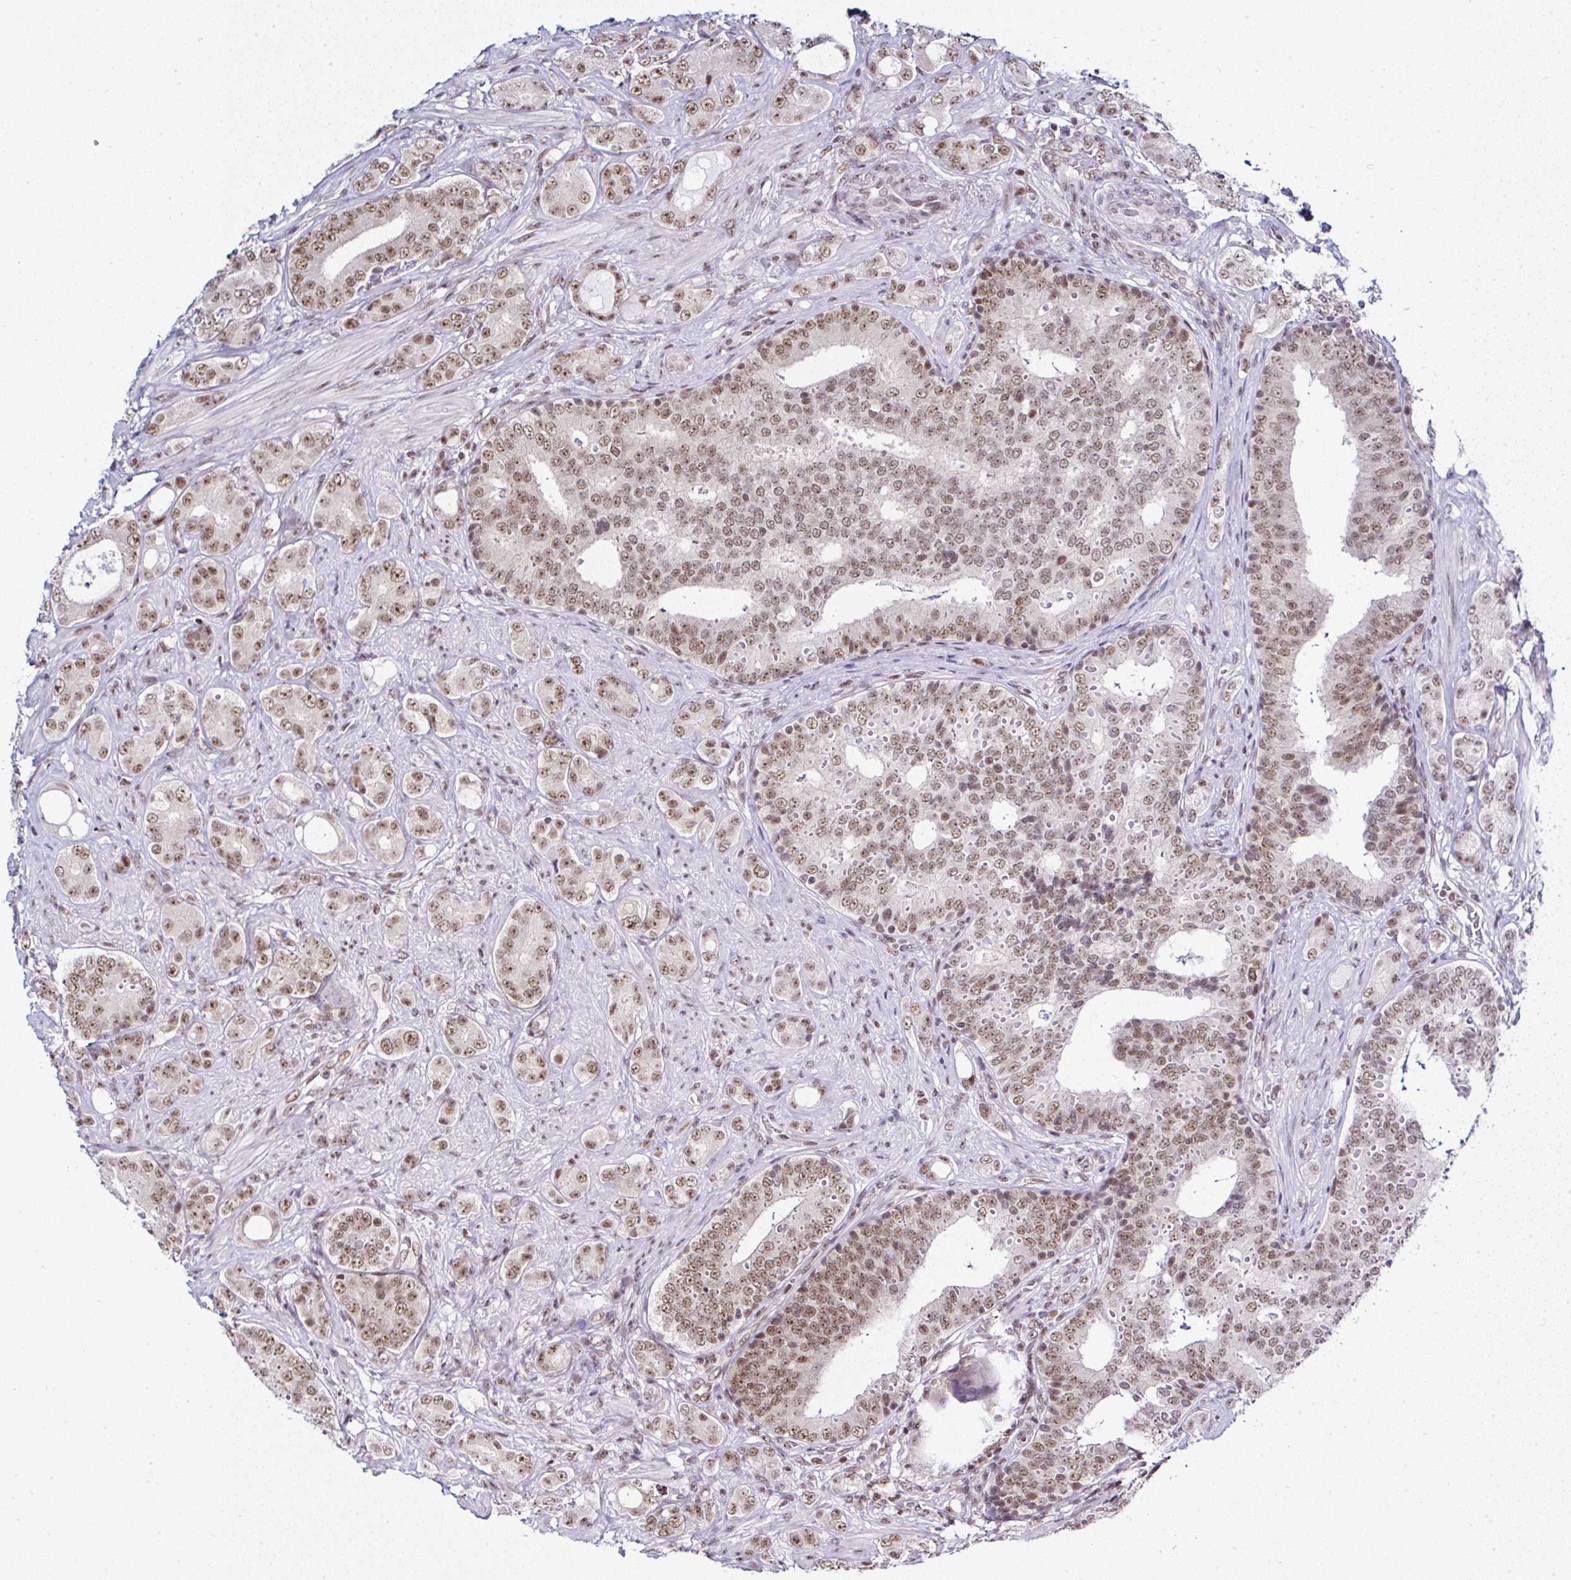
{"staining": {"intensity": "moderate", "quantity": ">75%", "location": "nuclear"}, "tissue": "prostate cancer", "cell_type": "Tumor cells", "image_type": "cancer", "snomed": [{"axis": "morphology", "description": "Adenocarcinoma, High grade"}, {"axis": "topography", "description": "Prostate"}], "caption": "Adenocarcinoma (high-grade) (prostate) tissue exhibits moderate nuclear staining in about >75% of tumor cells, visualized by immunohistochemistry. Using DAB (brown) and hematoxylin (blue) stains, captured at high magnification using brightfield microscopy.", "gene": "PTPN2", "patient": {"sex": "male", "age": 62}}